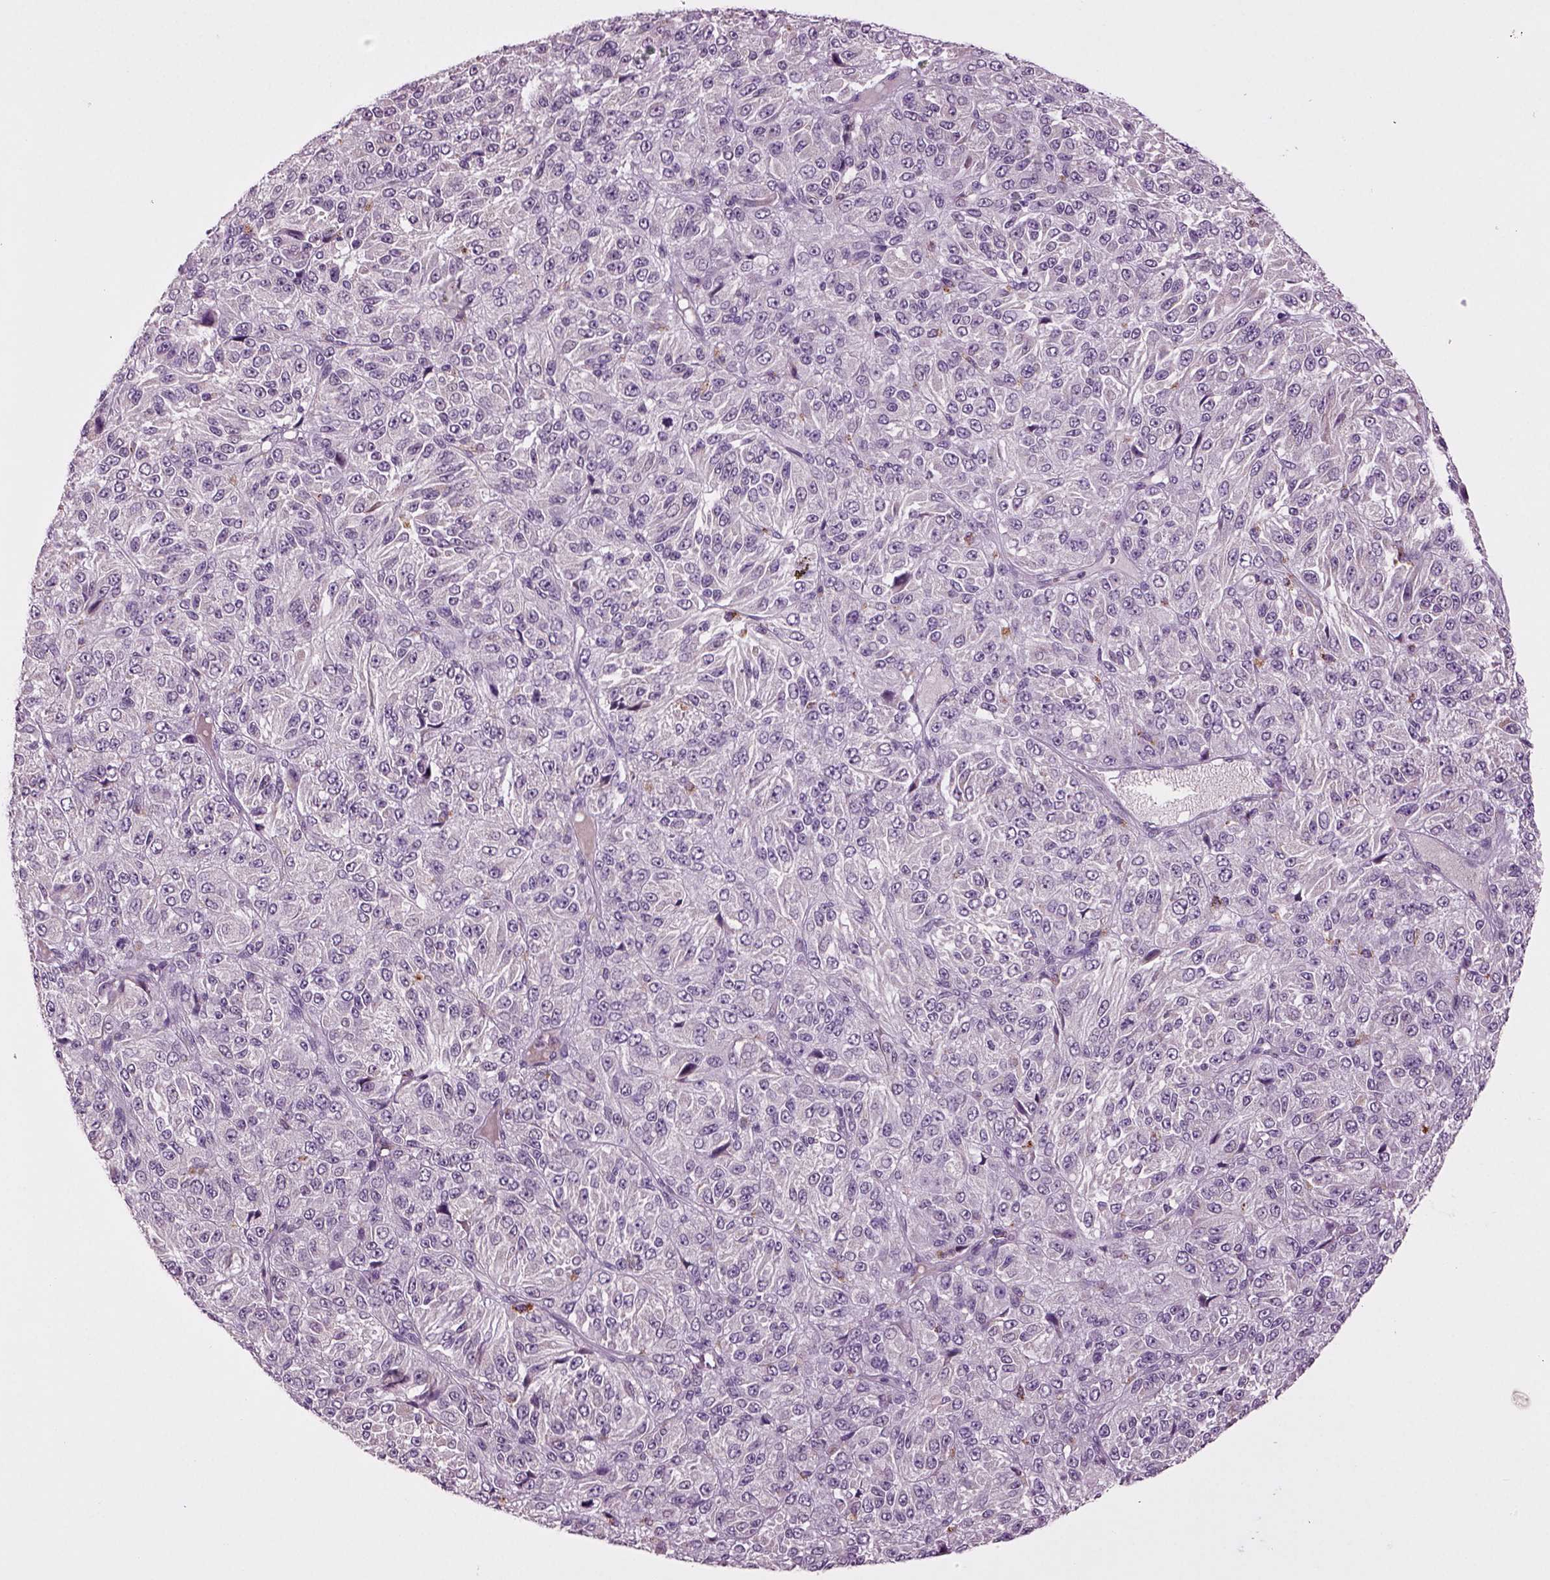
{"staining": {"intensity": "negative", "quantity": "none", "location": "none"}, "tissue": "melanoma", "cell_type": "Tumor cells", "image_type": "cancer", "snomed": [{"axis": "morphology", "description": "Malignant melanoma, Metastatic site"}, {"axis": "topography", "description": "Brain"}], "caption": "Immunohistochemistry photomicrograph of melanoma stained for a protein (brown), which demonstrates no expression in tumor cells. (Stains: DAB IHC with hematoxylin counter stain, Microscopy: brightfield microscopy at high magnification).", "gene": "SLC17A6", "patient": {"sex": "female", "age": 56}}